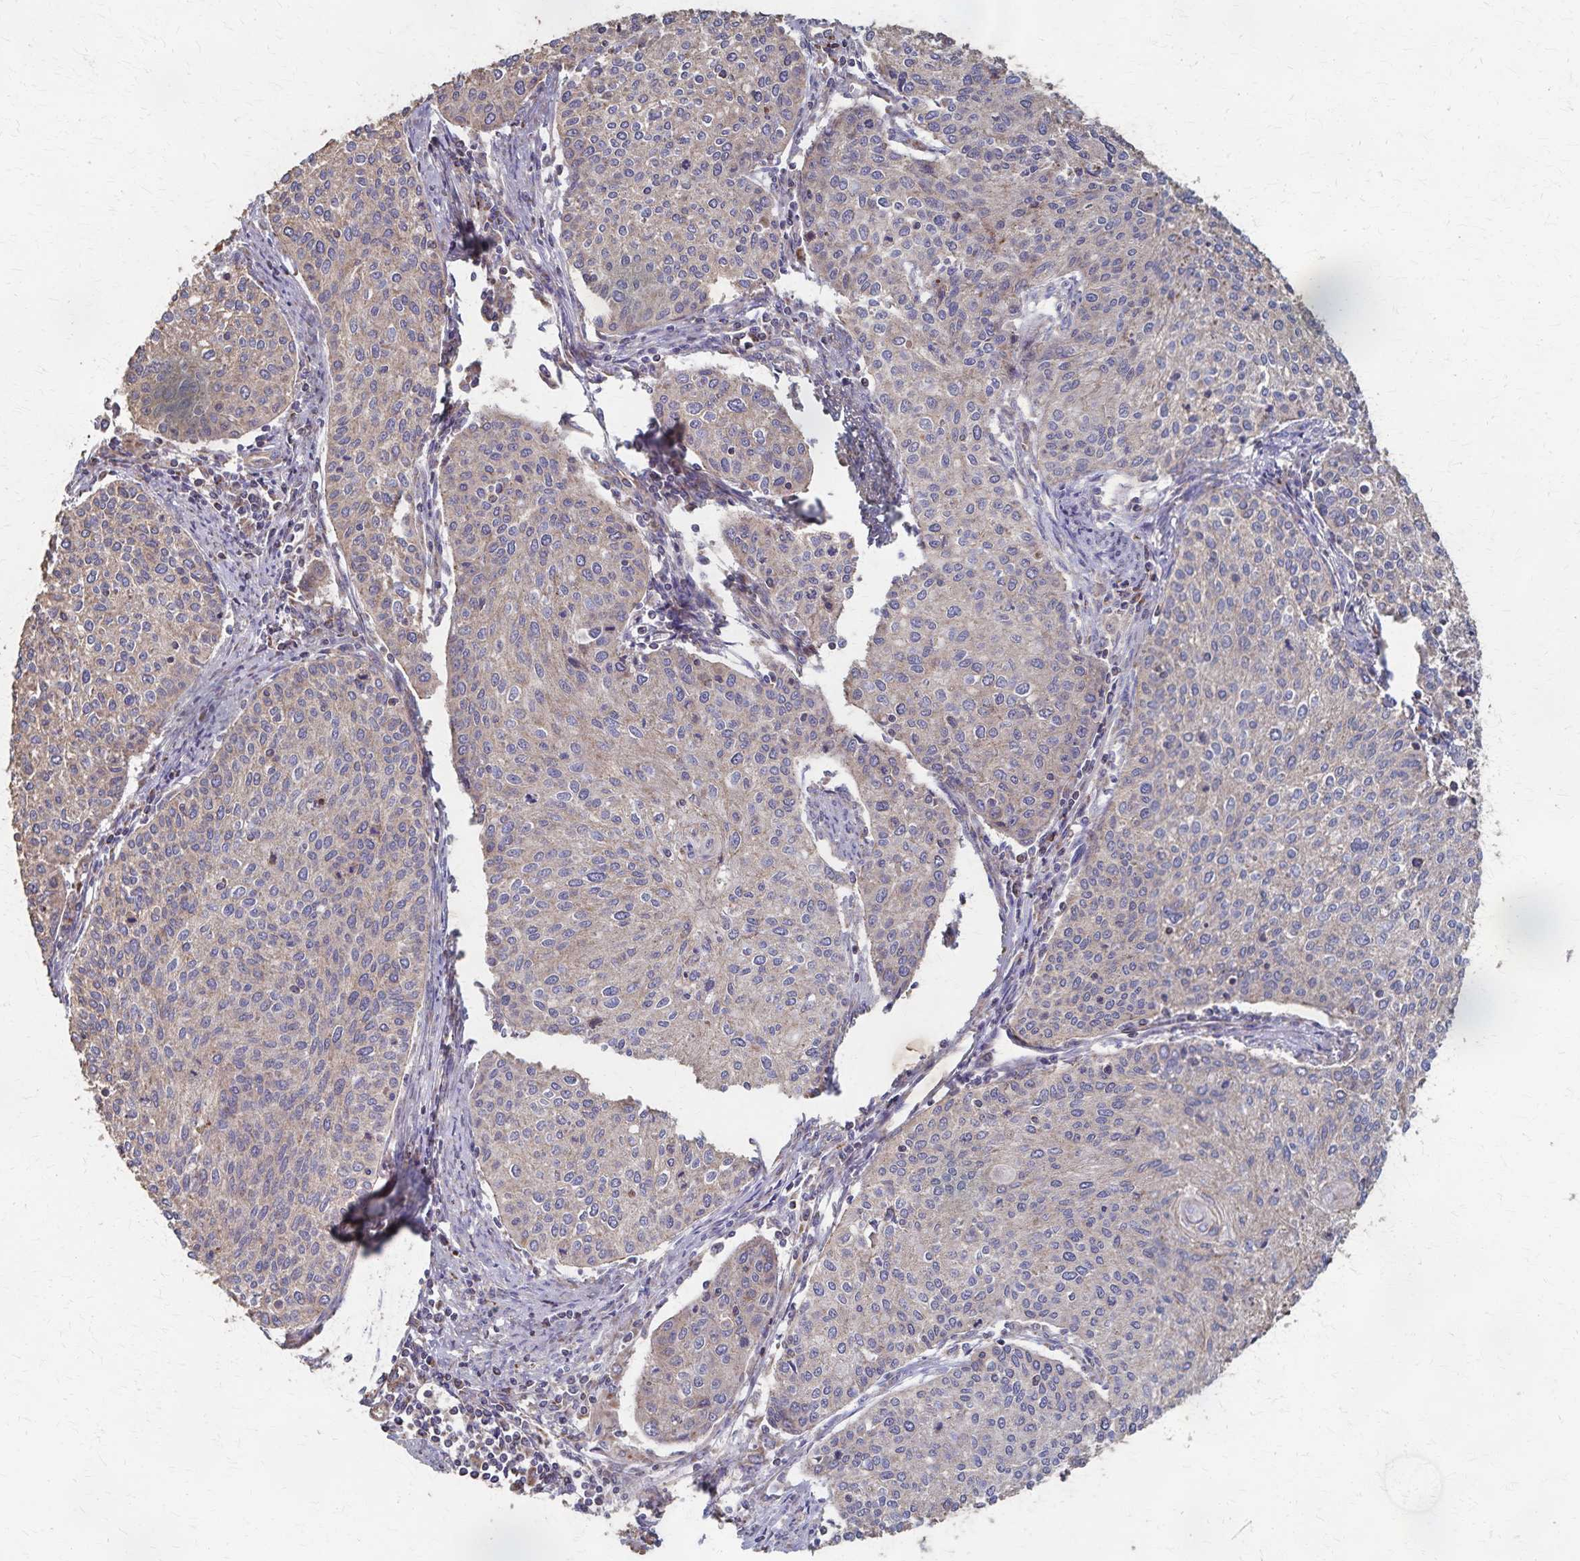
{"staining": {"intensity": "weak", "quantity": "25%-75%", "location": "cytoplasmic/membranous"}, "tissue": "cervical cancer", "cell_type": "Tumor cells", "image_type": "cancer", "snomed": [{"axis": "morphology", "description": "Squamous cell carcinoma, NOS"}, {"axis": "topography", "description": "Cervix"}], "caption": "Immunohistochemistry (IHC) (DAB) staining of human cervical squamous cell carcinoma demonstrates weak cytoplasmic/membranous protein staining in approximately 25%-75% of tumor cells.", "gene": "PGAP2", "patient": {"sex": "female", "age": 38}}